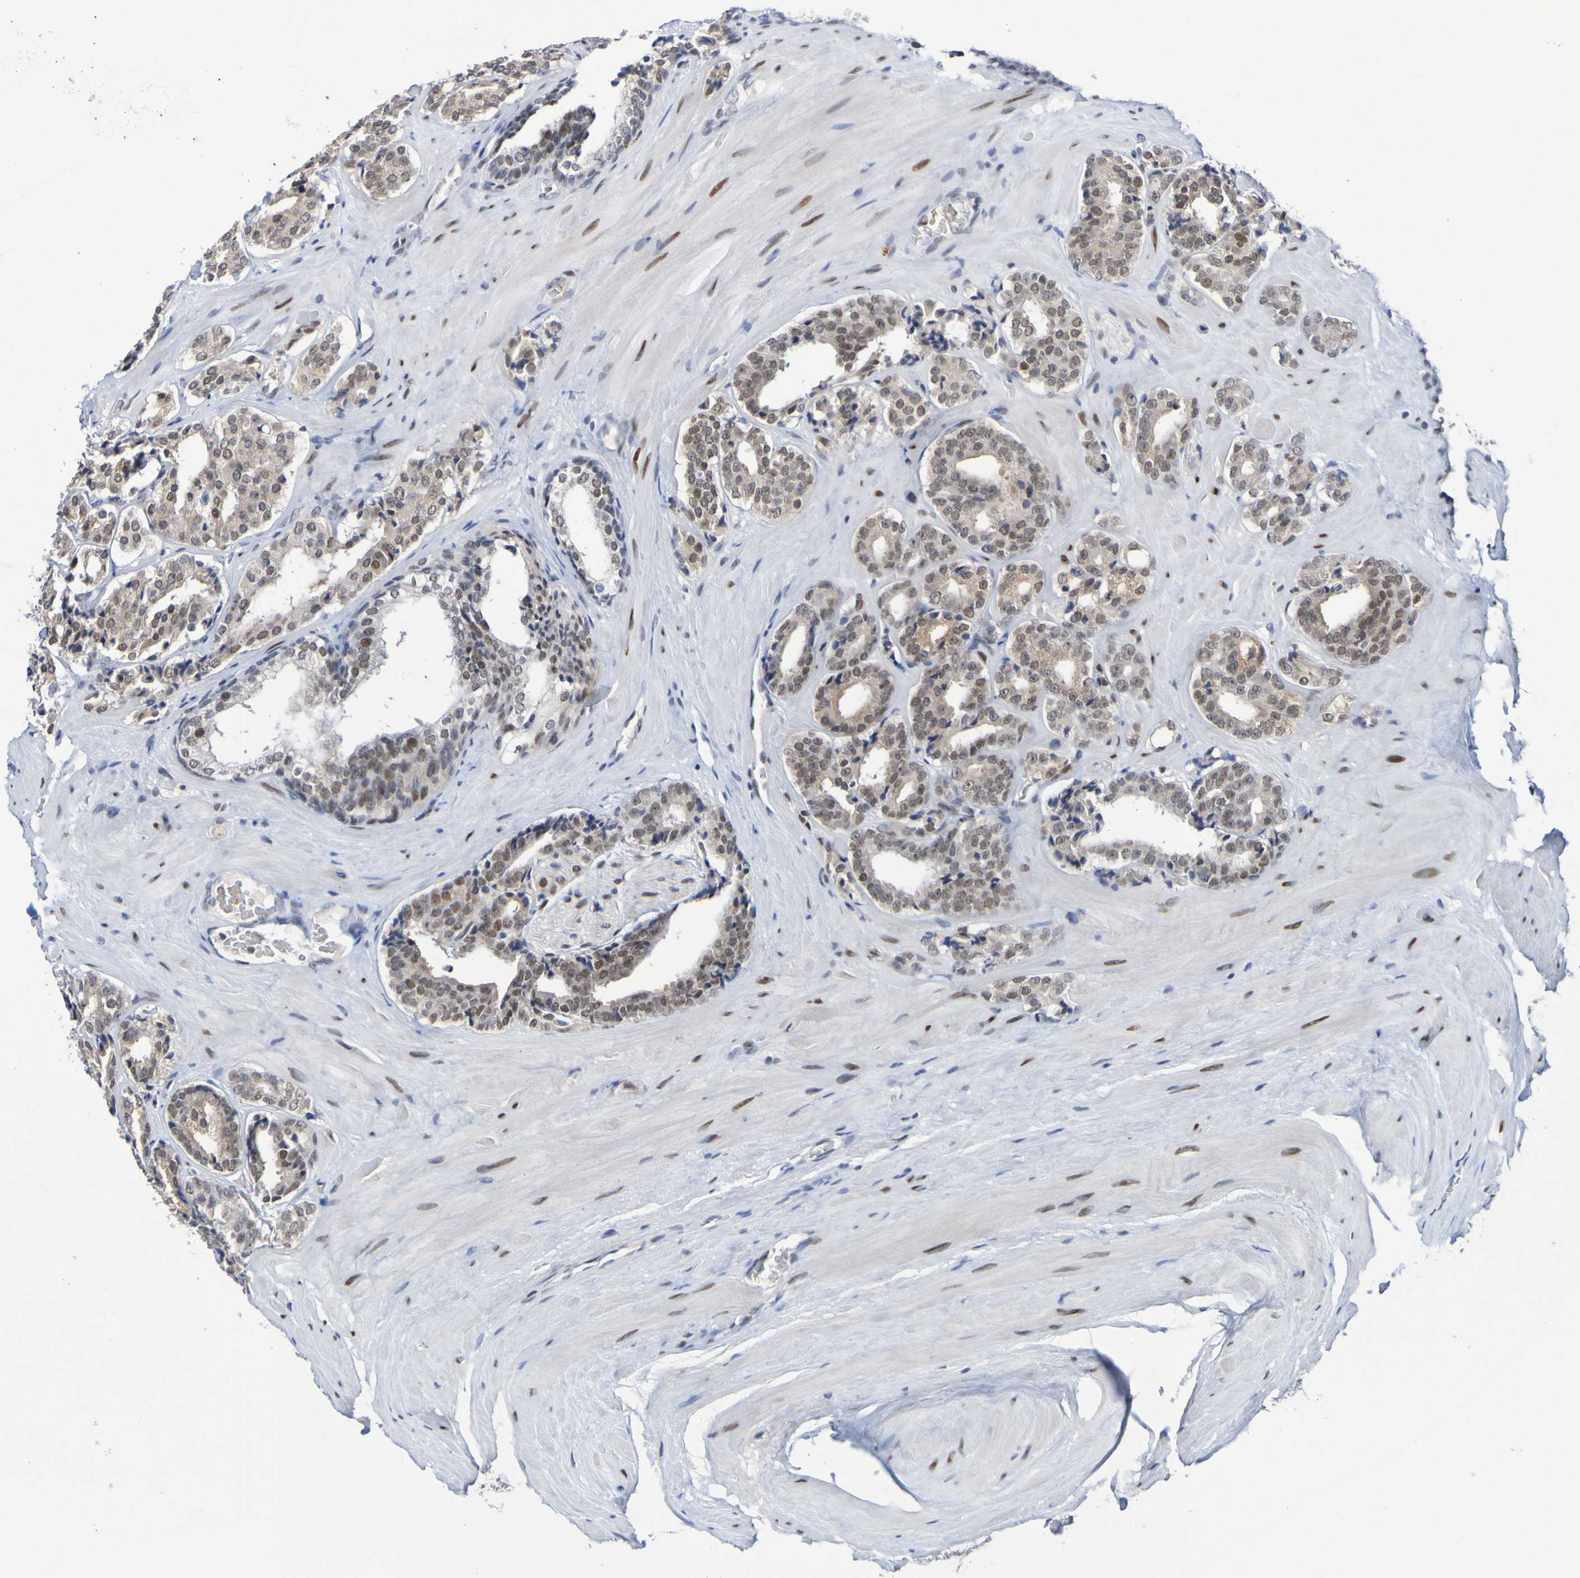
{"staining": {"intensity": "moderate", "quantity": "25%-75%", "location": "cytoplasmic/membranous,nuclear"}, "tissue": "prostate cancer", "cell_type": "Tumor cells", "image_type": "cancer", "snomed": [{"axis": "morphology", "description": "Adenocarcinoma, High grade"}, {"axis": "topography", "description": "Prostate"}], "caption": "High-magnification brightfield microscopy of prostate cancer (high-grade adenocarcinoma) stained with DAB (3,3'-diaminobenzidine) (brown) and counterstained with hematoxylin (blue). tumor cells exhibit moderate cytoplasmic/membranous and nuclear staining is present in approximately25%-75% of cells.", "gene": "PCGF1", "patient": {"sex": "male", "age": 60}}